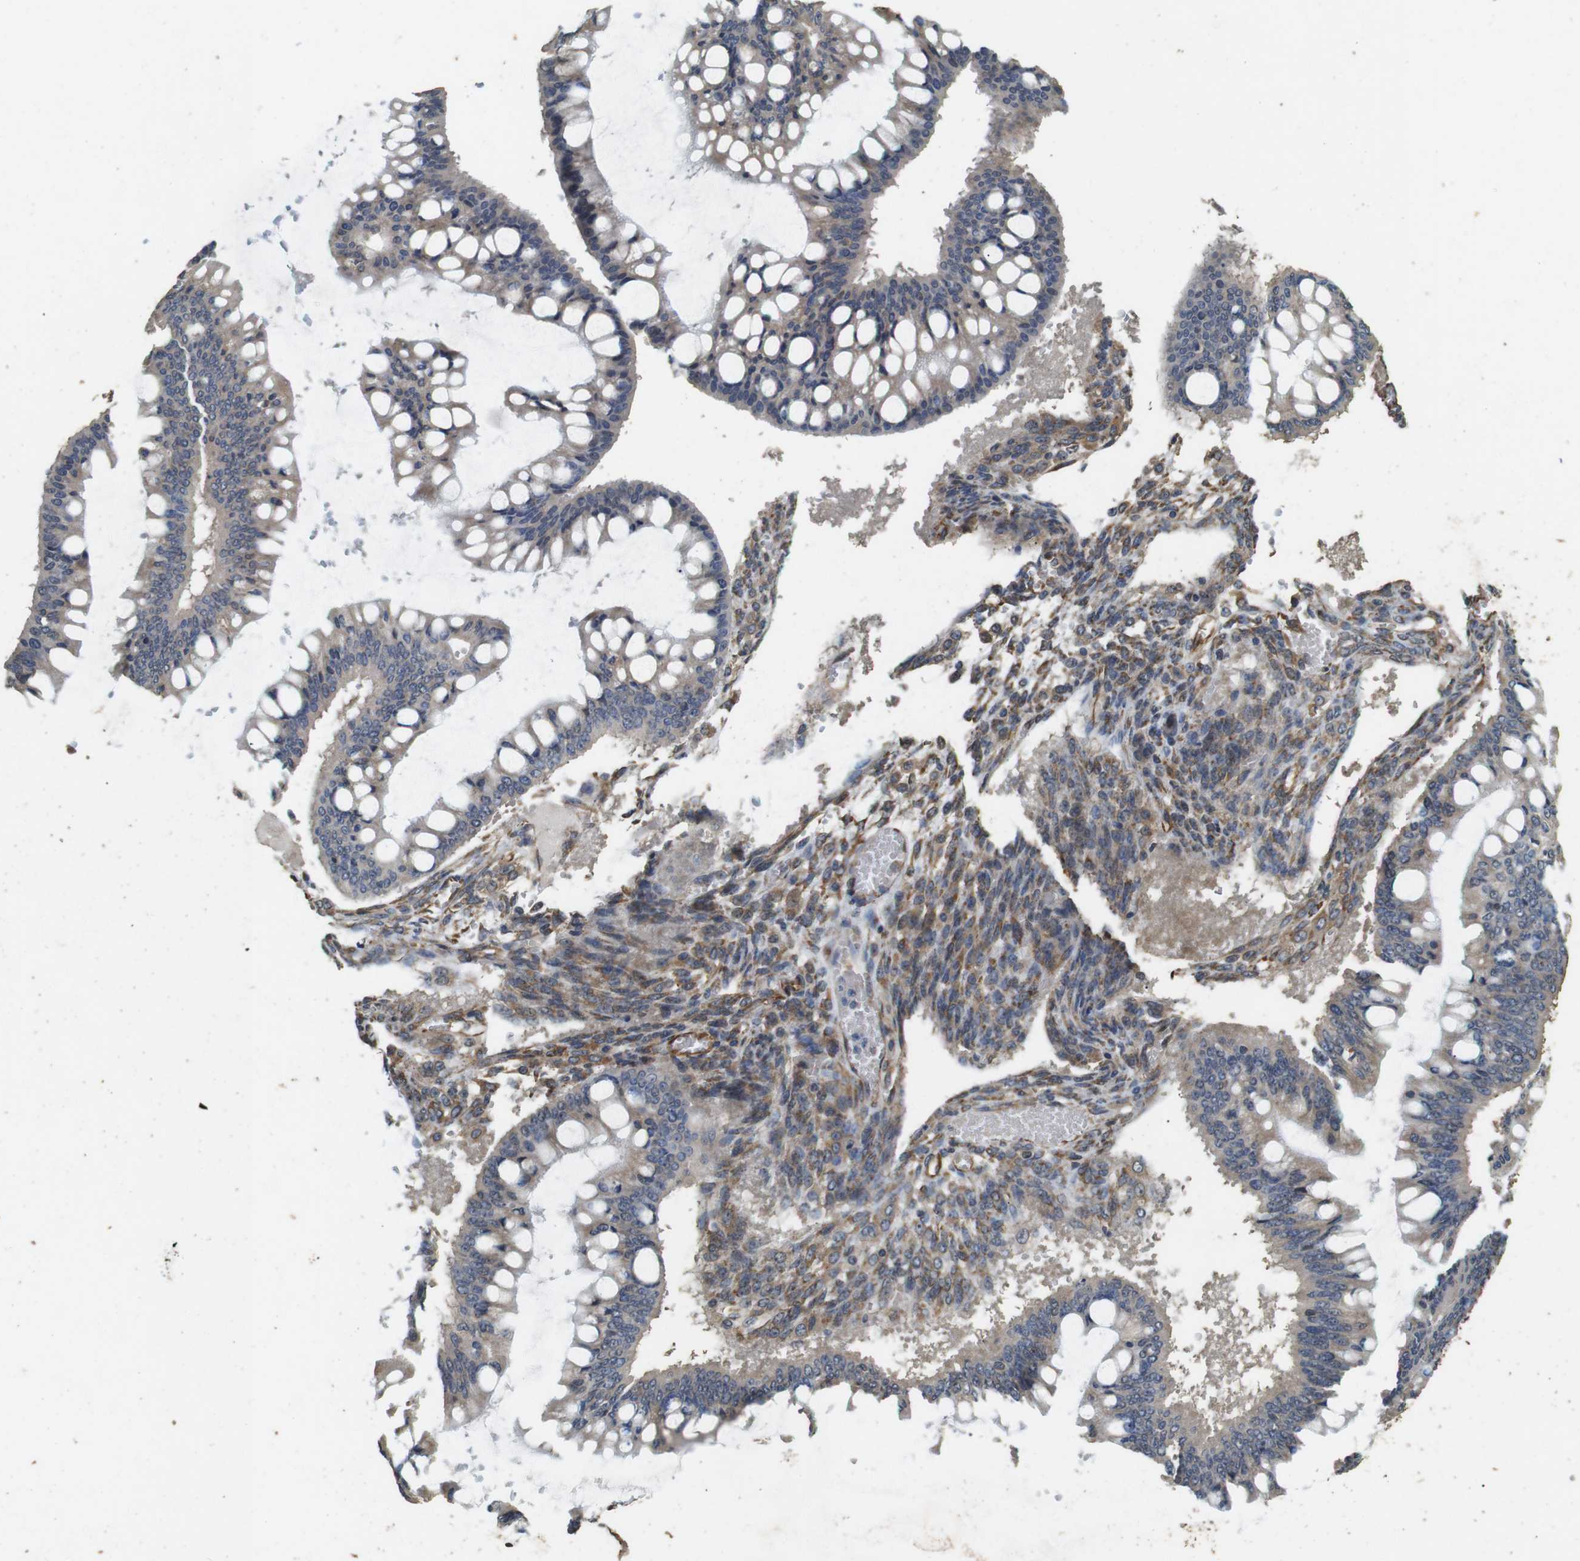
{"staining": {"intensity": "weak", "quantity": "25%-75%", "location": "cytoplasmic/membranous"}, "tissue": "ovarian cancer", "cell_type": "Tumor cells", "image_type": "cancer", "snomed": [{"axis": "morphology", "description": "Cystadenocarcinoma, mucinous, NOS"}, {"axis": "topography", "description": "Ovary"}], "caption": "A high-resolution micrograph shows immunohistochemistry (IHC) staining of ovarian cancer (mucinous cystadenocarcinoma), which exhibits weak cytoplasmic/membranous staining in about 25%-75% of tumor cells.", "gene": "CNPY4", "patient": {"sex": "female", "age": 73}}